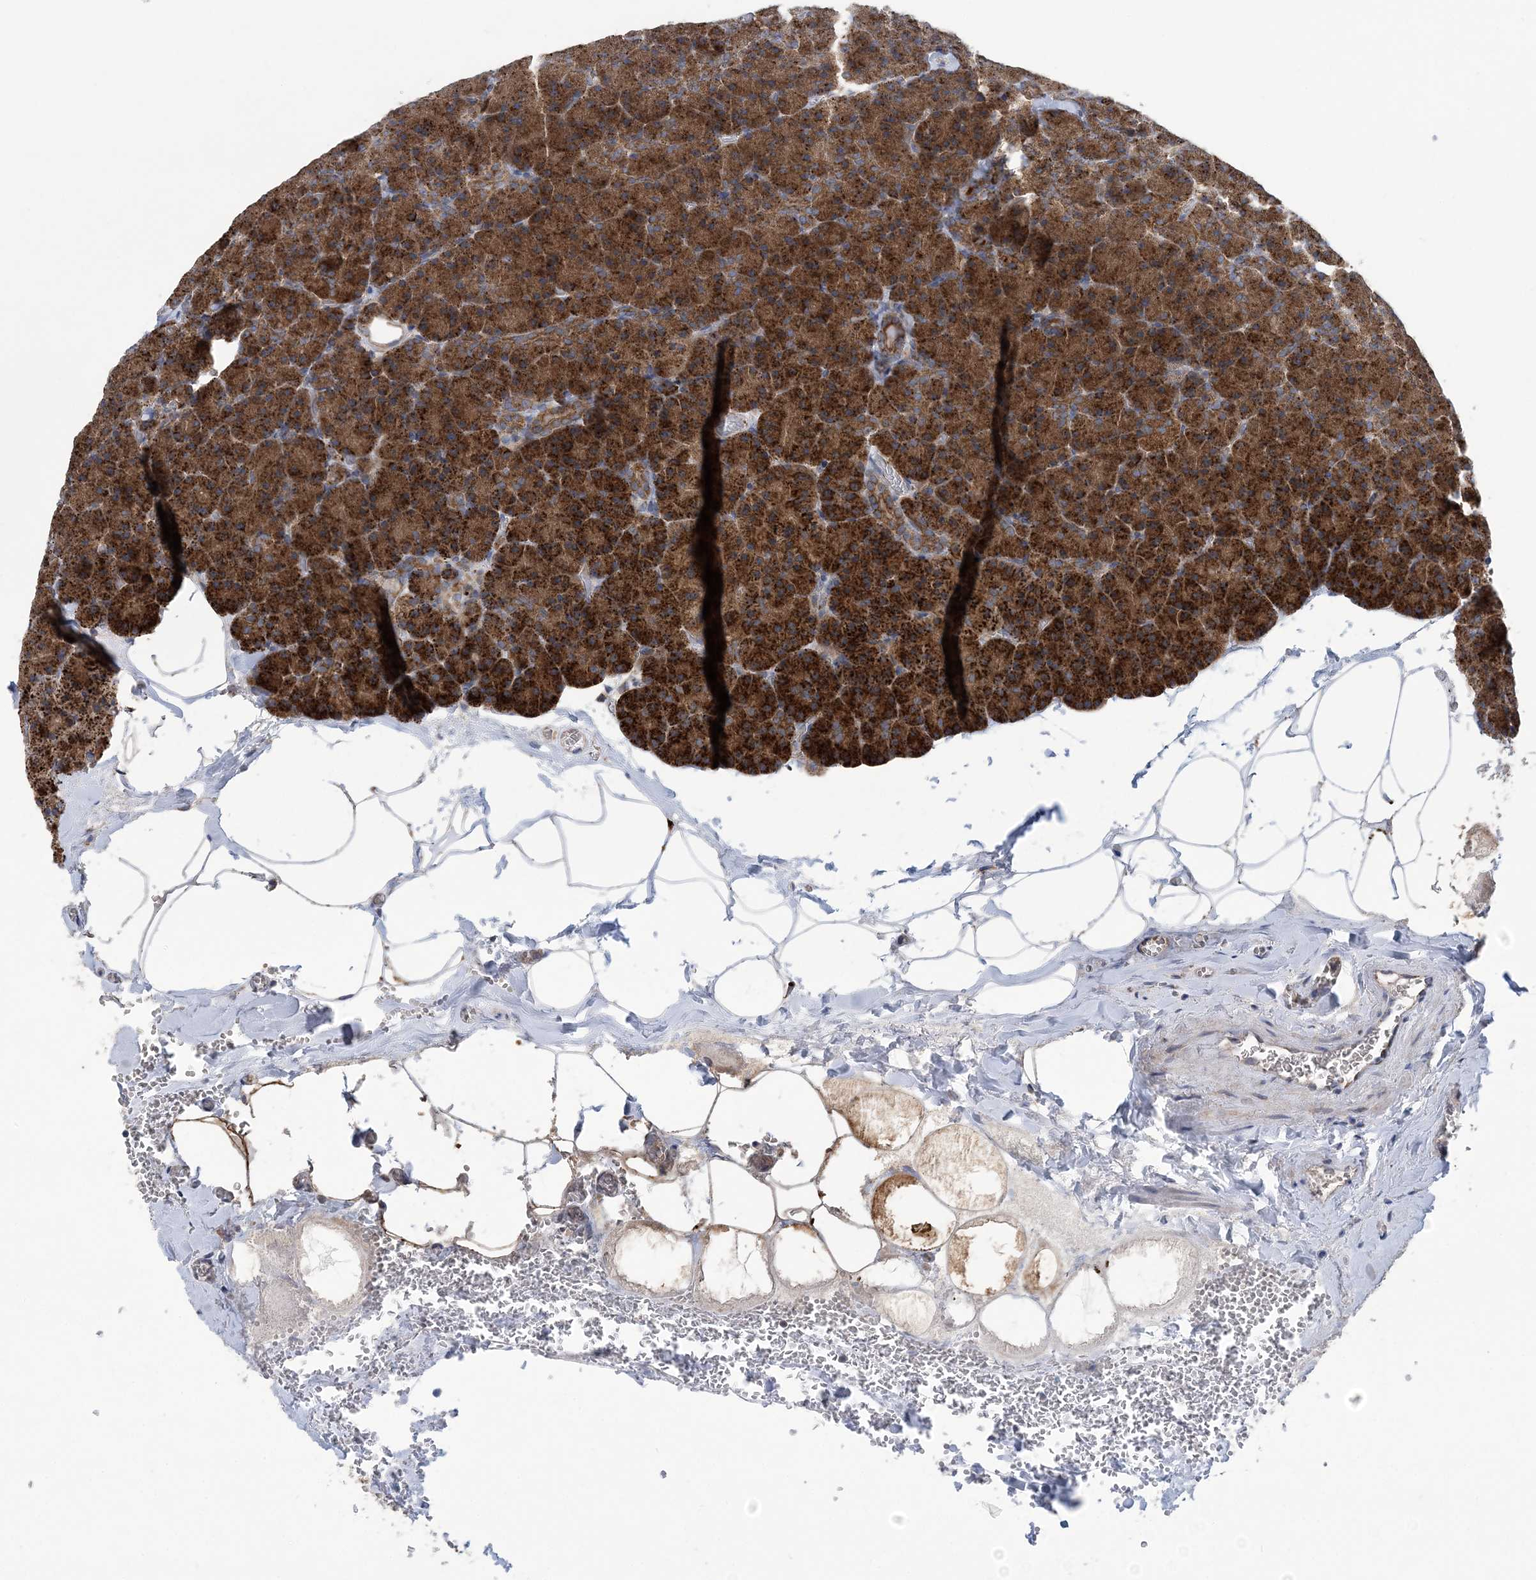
{"staining": {"intensity": "strong", "quantity": ">75%", "location": "cytoplasmic/membranous"}, "tissue": "pancreas", "cell_type": "Exocrine glandular cells", "image_type": "normal", "snomed": [{"axis": "morphology", "description": "Normal tissue, NOS"}, {"axis": "morphology", "description": "Carcinoid, malignant, NOS"}, {"axis": "topography", "description": "Pancreas"}], "caption": "A brown stain highlights strong cytoplasmic/membranous staining of a protein in exocrine glandular cells of benign human pancreas.", "gene": "COPE", "patient": {"sex": "female", "age": 35}}